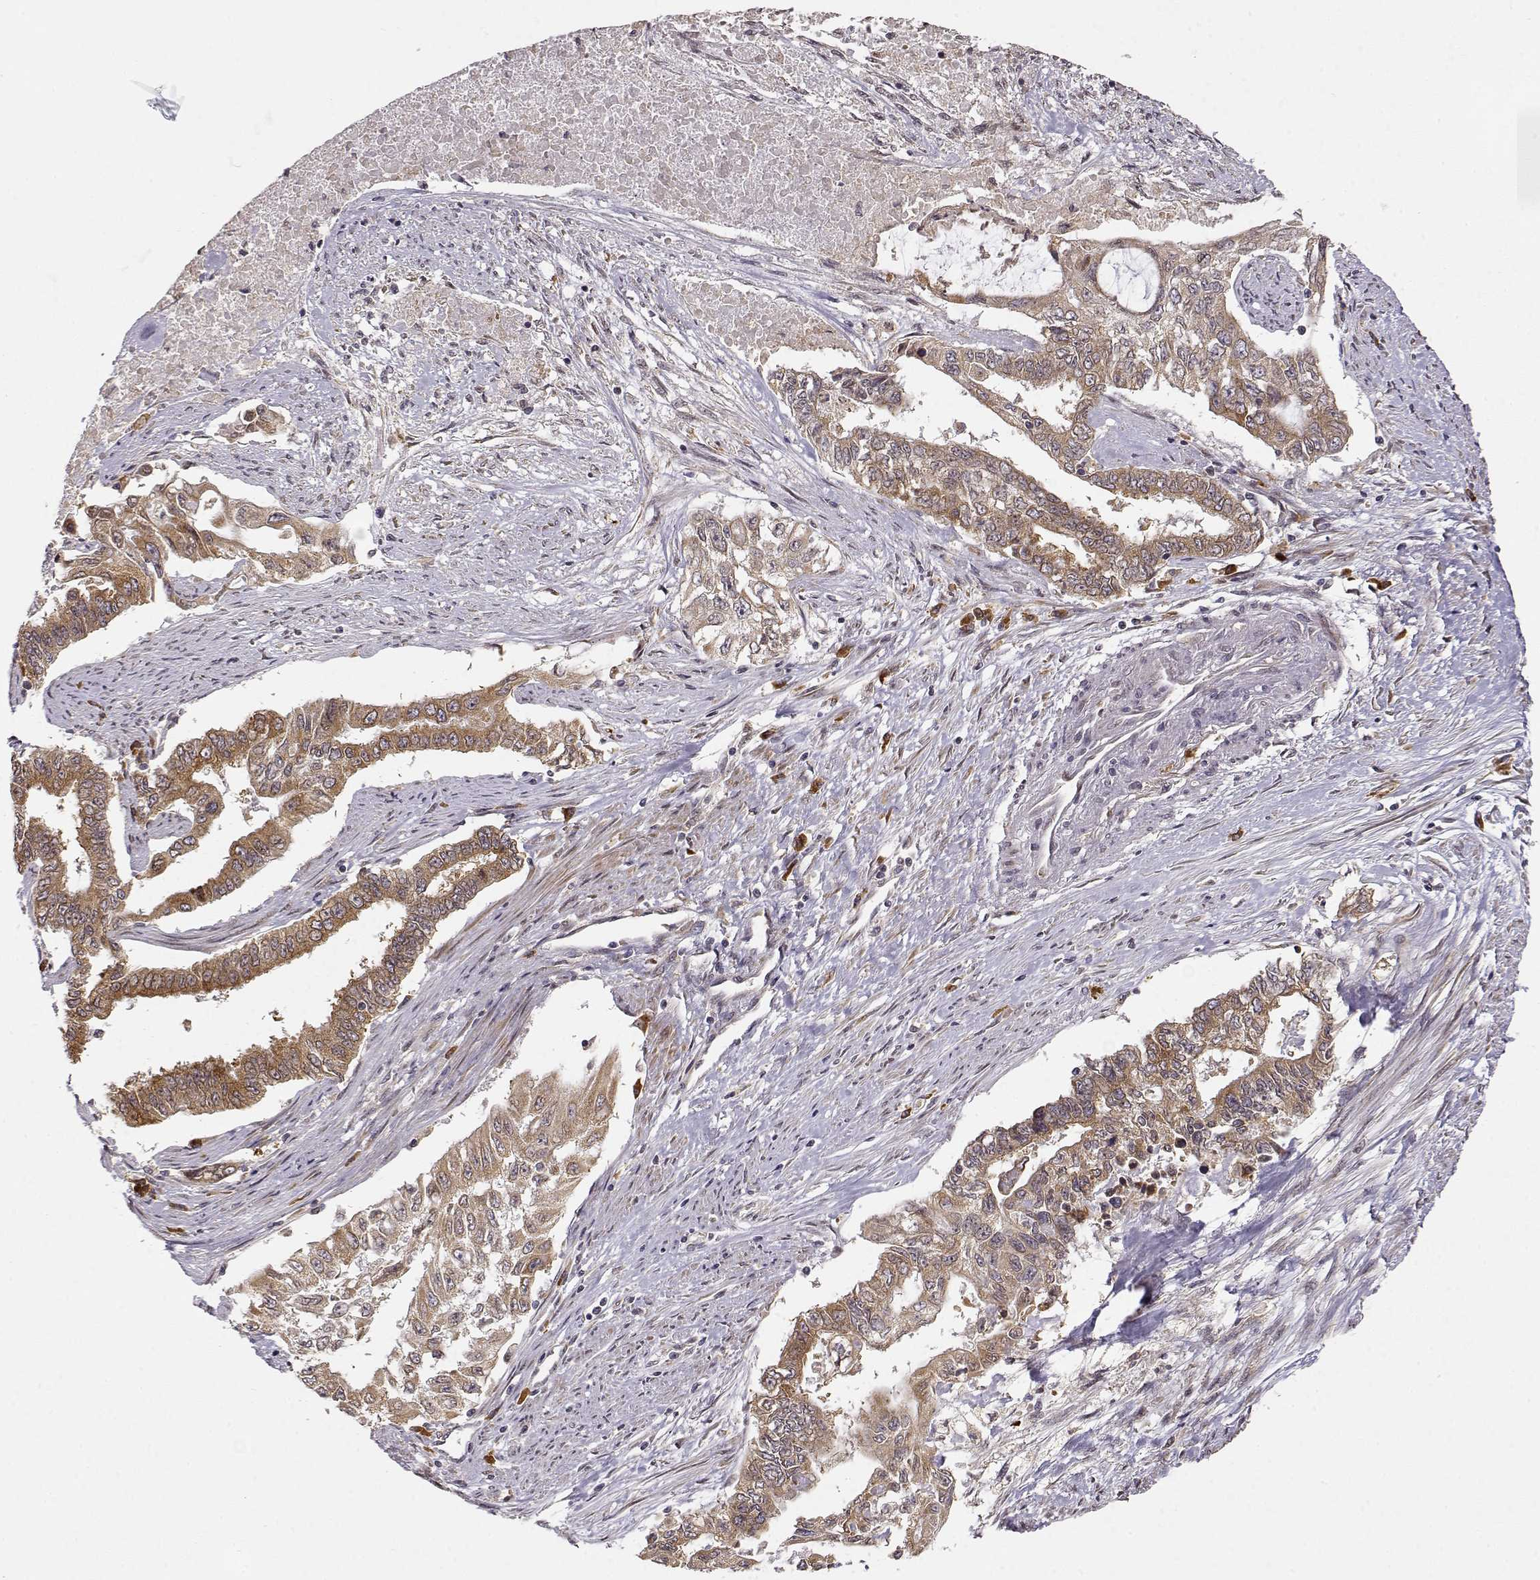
{"staining": {"intensity": "moderate", "quantity": ">75%", "location": "cytoplasmic/membranous"}, "tissue": "endometrial cancer", "cell_type": "Tumor cells", "image_type": "cancer", "snomed": [{"axis": "morphology", "description": "Adenocarcinoma, NOS"}, {"axis": "topography", "description": "Uterus"}], "caption": "Immunohistochemical staining of endometrial cancer (adenocarcinoma) demonstrates medium levels of moderate cytoplasmic/membranous expression in about >75% of tumor cells. (DAB IHC with brightfield microscopy, high magnification).", "gene": "ERGIC2", "patient": {"sex": "female", "age": 59}}